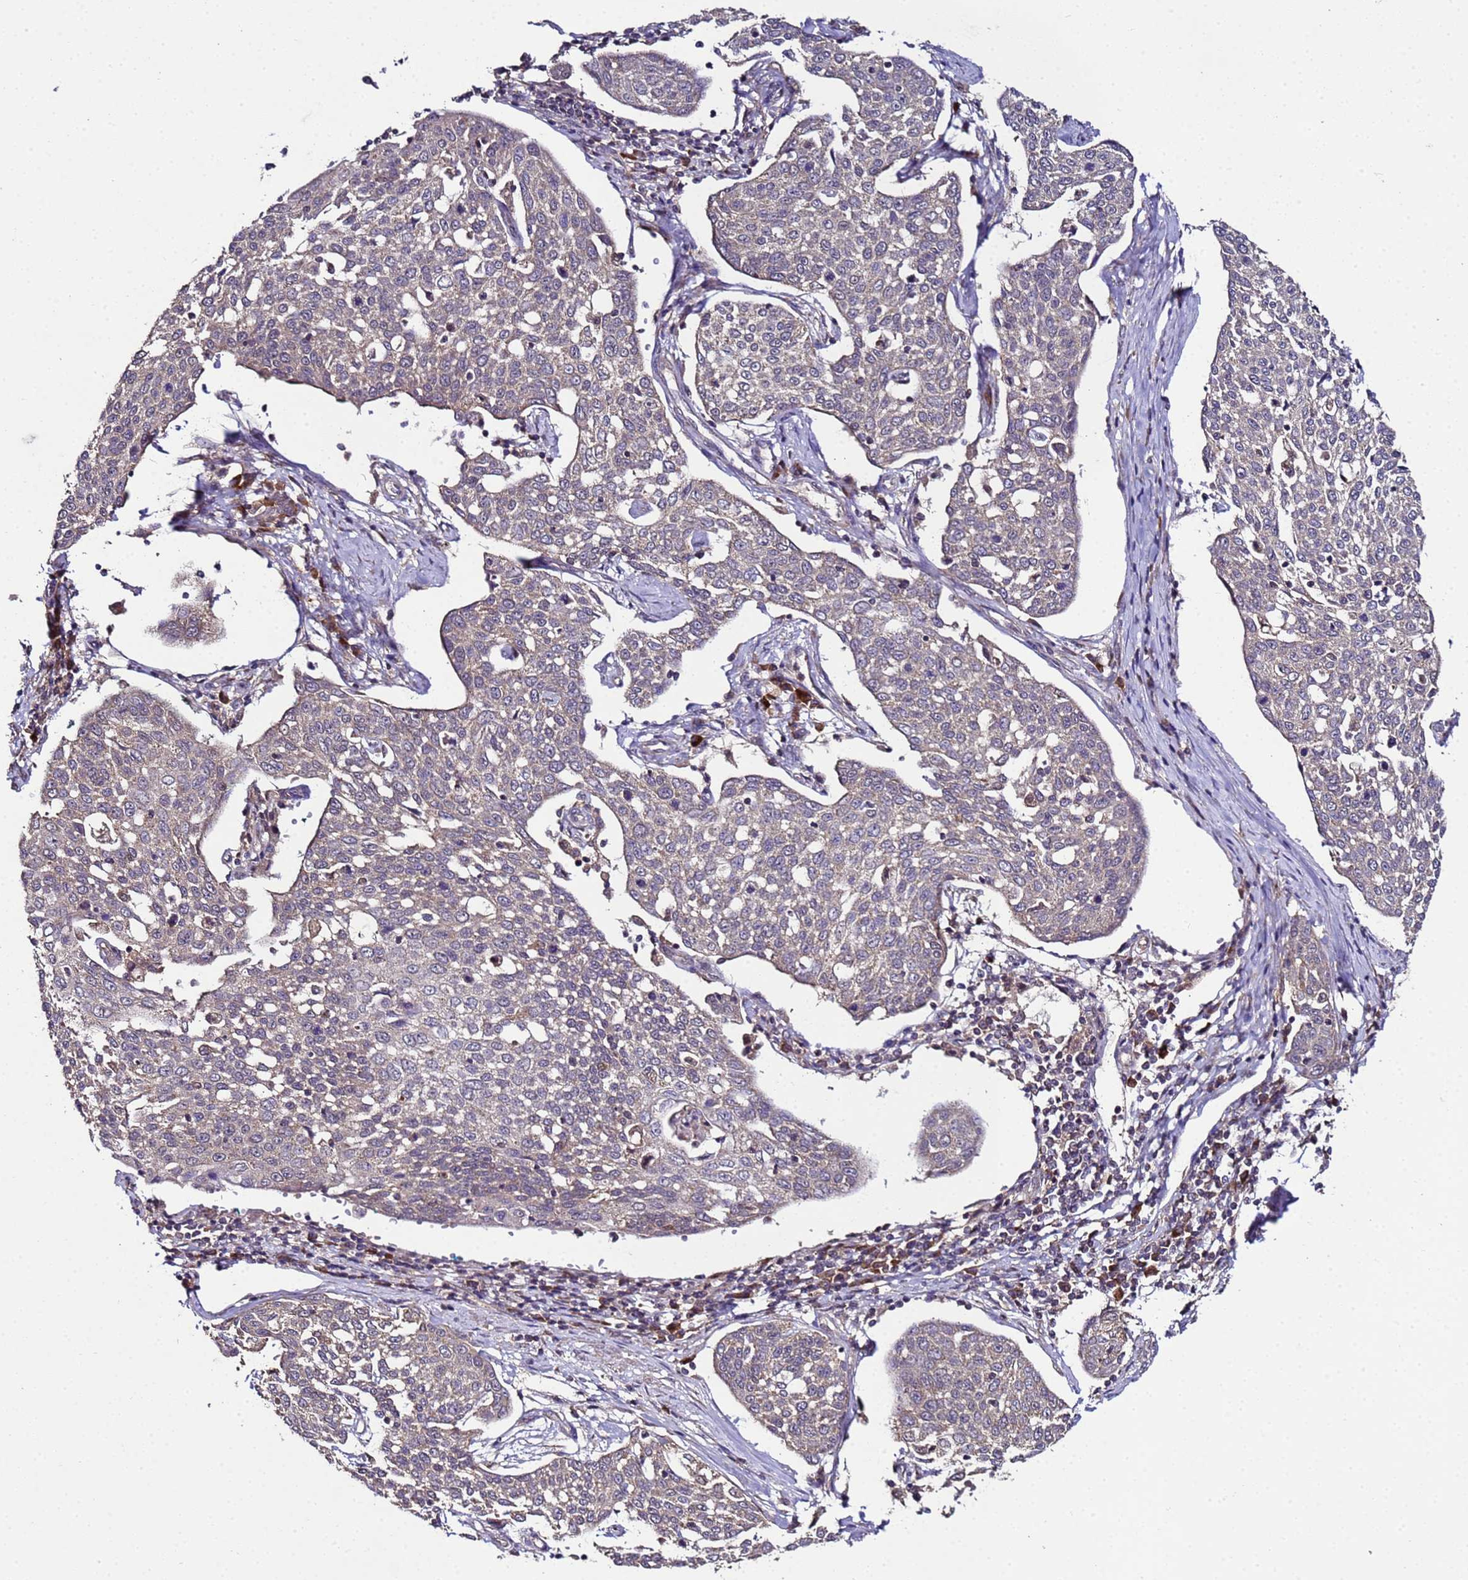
{"staining": {"intensity": "moderate", "quantity": "<25%", "location": "cytoplasmic/membranous"}, "tissue": "cervical cancer", "cell_type": "Tumor cells", "image_type": "cancer", "snomed": [{"axis": "morphology", "description": "Squamous cell carcinoma, NOS"}, {"axis": "topography", "description": "Cervix"}], "caption": "This histopathology image exhibits immunohistochemistry staining of cervical squamous cell carcinoma, with low moderate cytoplasmic/membranous positivity in approximately <25% of tumor cells.", "gene": "HSPBAP1", "patient": {"sex": "female", "age": 34}}